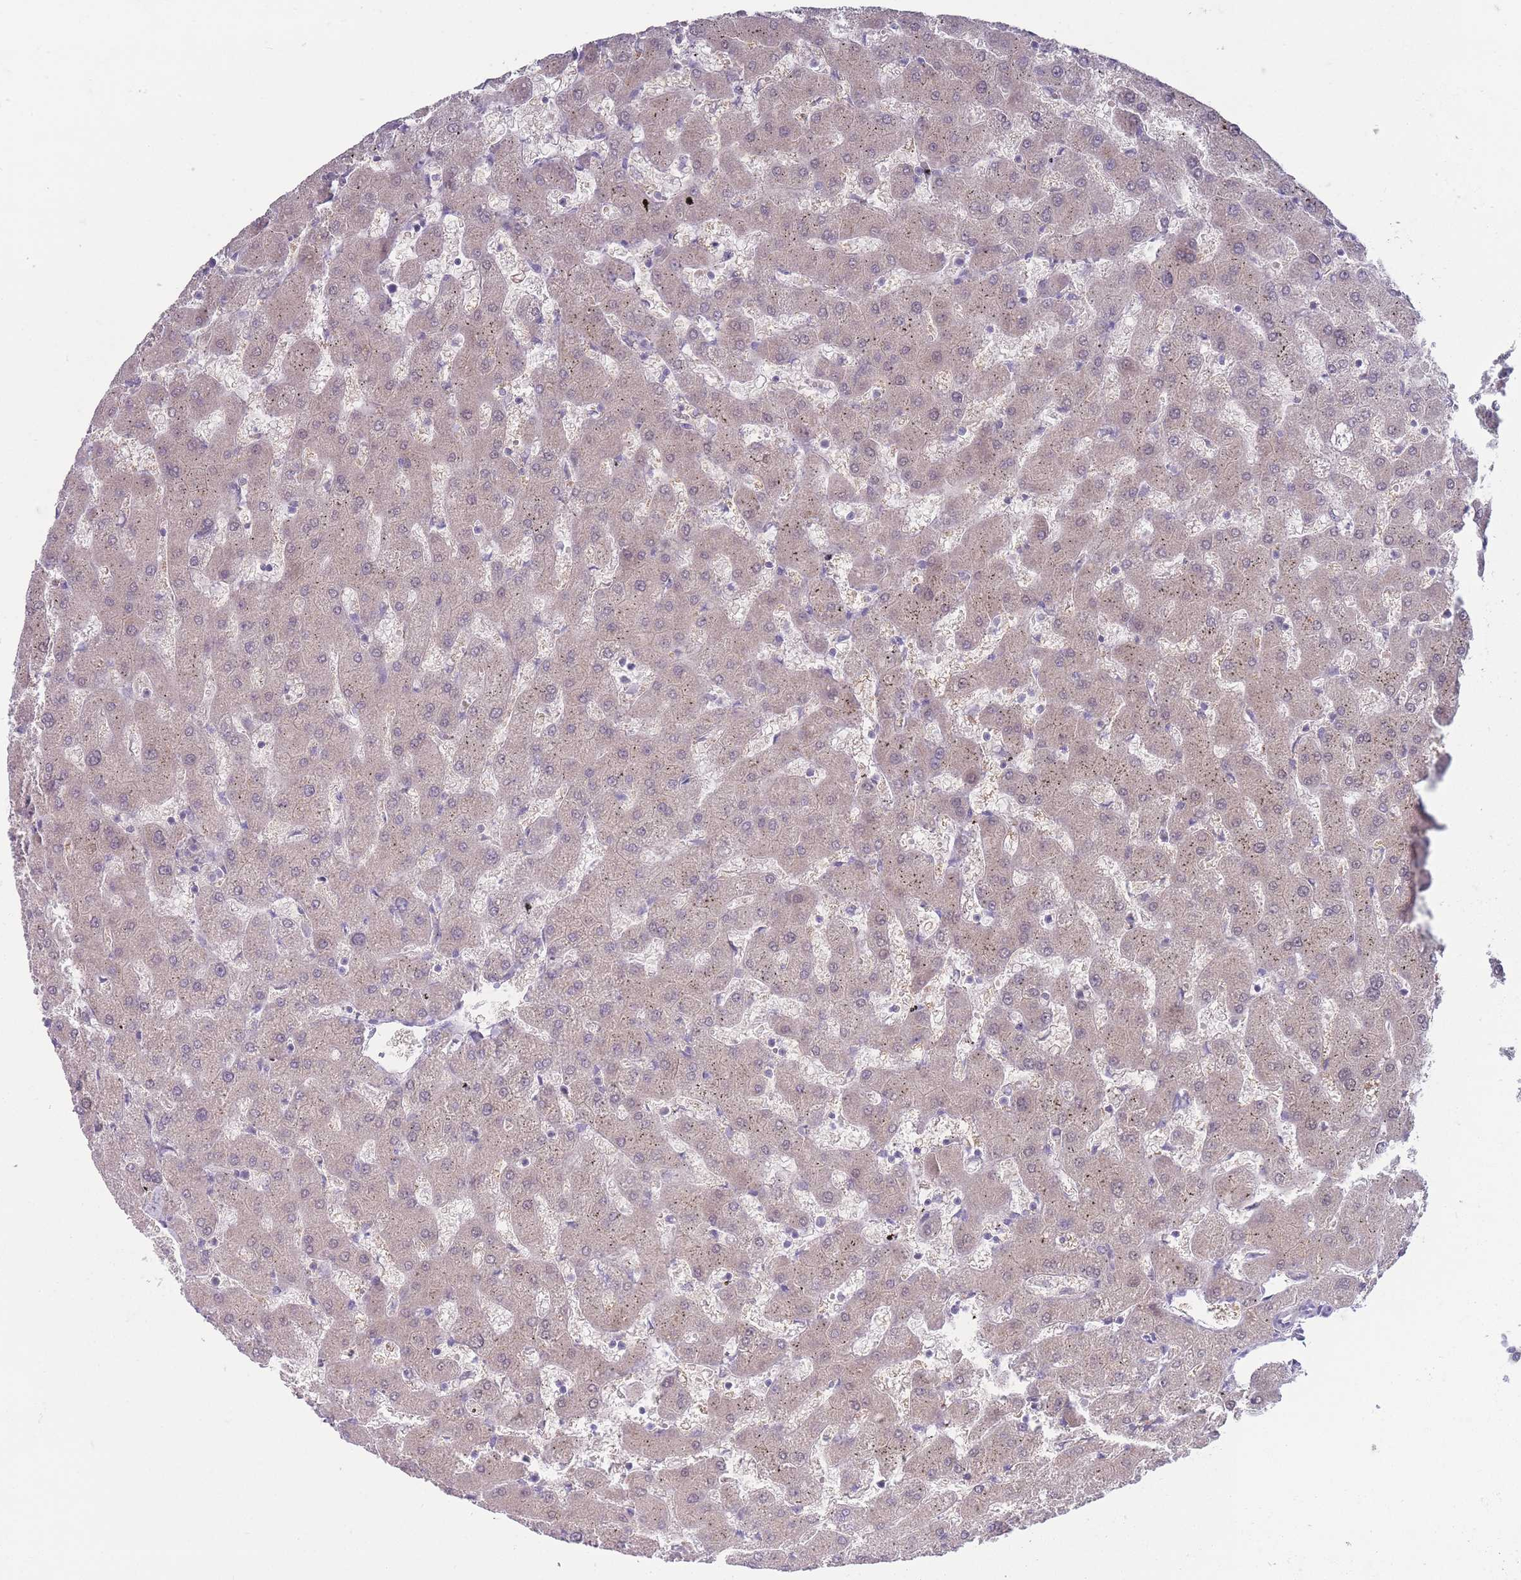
{"staining": {"intensity": "negative", "quantity": "none", "location": "none"}, "tissue": "liver", "cell_type": "Cholangiocytes", "image_type": "normal", "snomed": [{"axis": "morphology", "description": "Normal tissue, NOS"}, {"axis": "topography", "description": "Liver"}], "caption": "Immunohistochemical staining of unremarkable human liver demonstrates no significant expression in cholangiocytes.", "gene": "PAIP2B", "patient": {"sex": "female", "age": 63}}